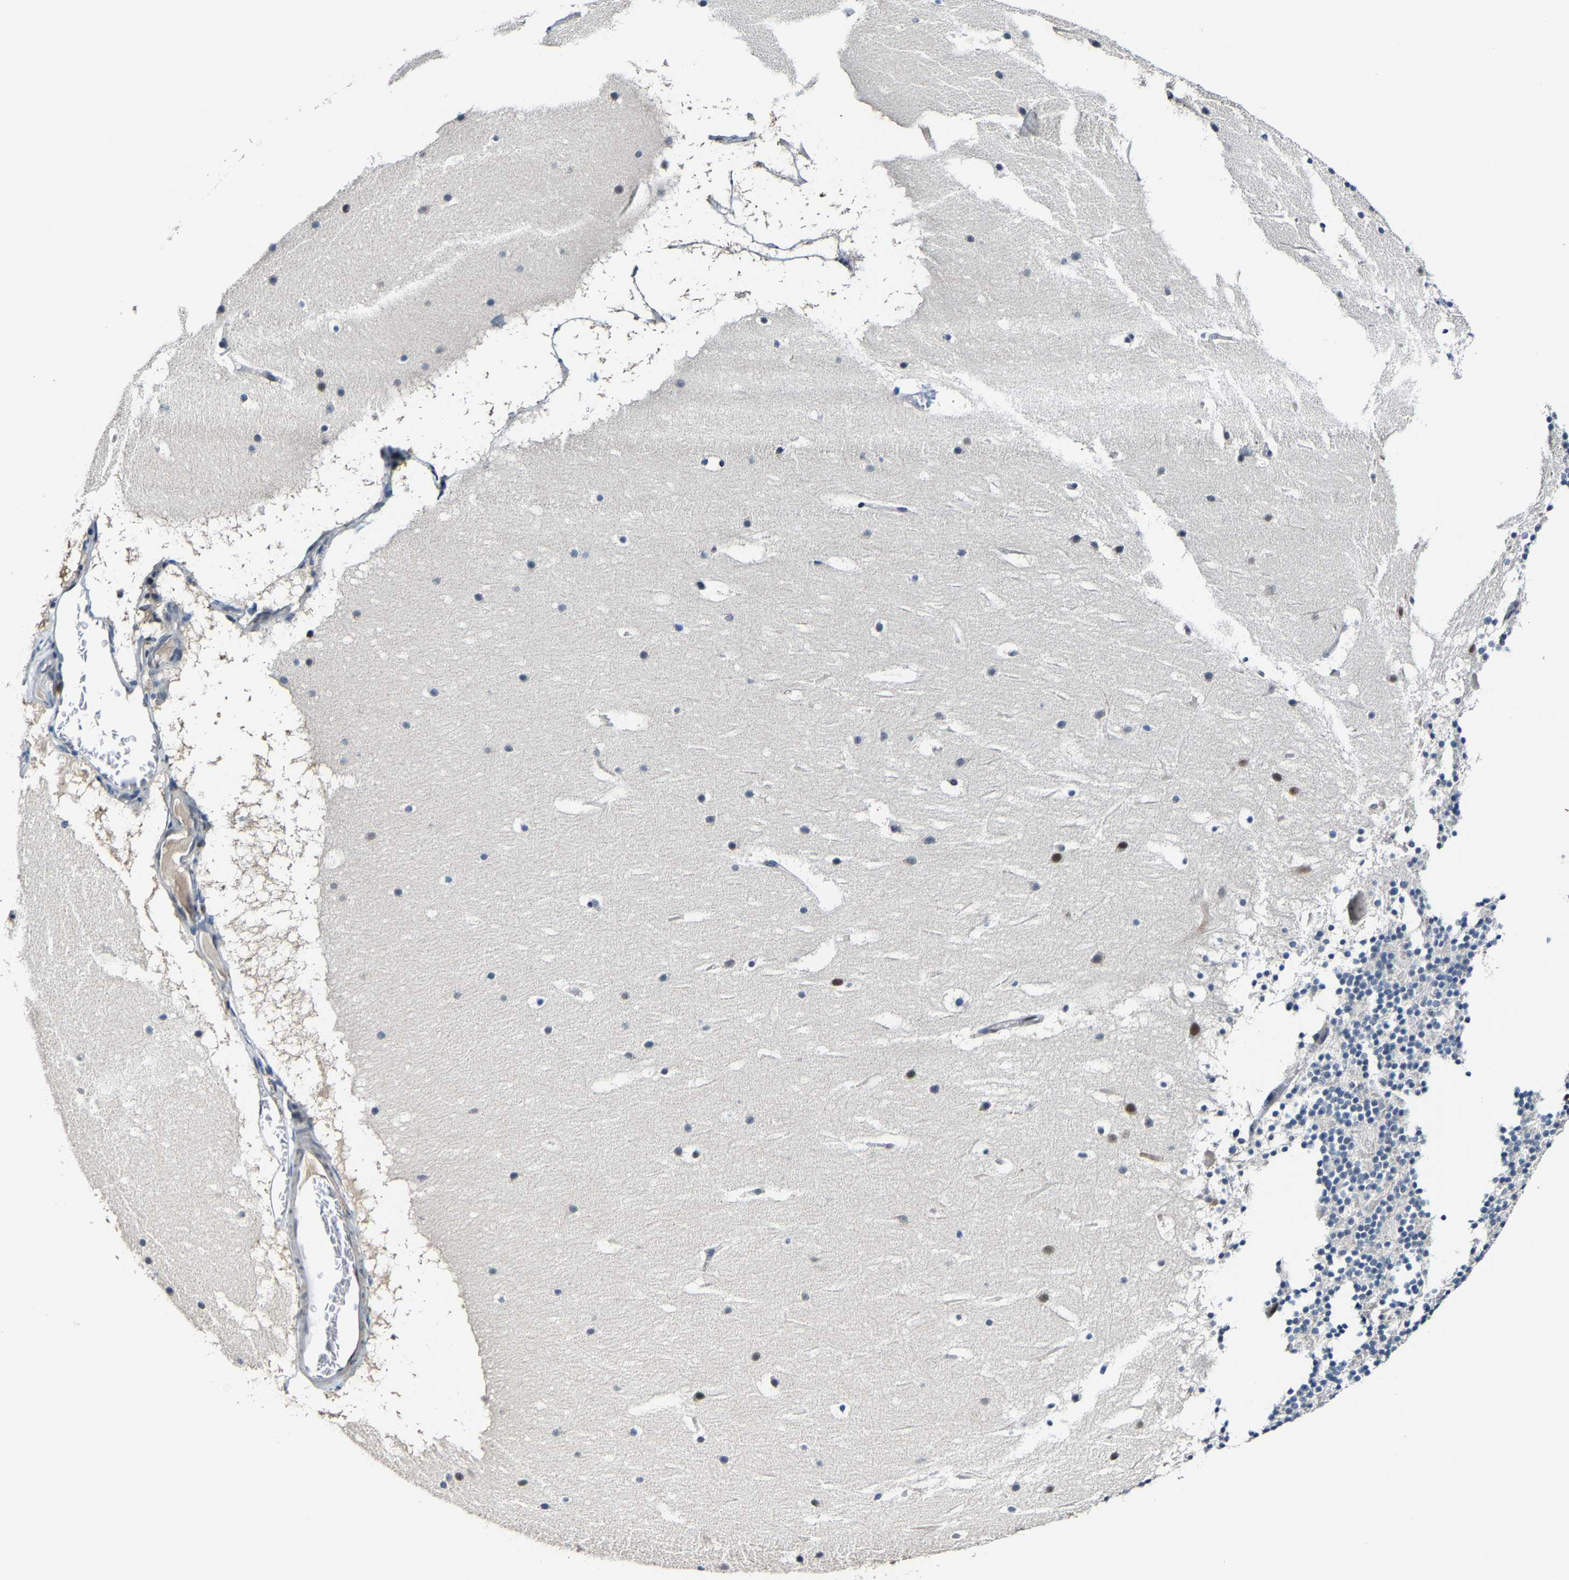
{"staining": {"intensity": "negative", "quantity": "none", "location": "none"}, "tissue": "cerebellum", "cell_type": "Cells in granular layer", "image_type": "normal", "snomed": [{"axis": "morphology", "description": "Normal tissue, NOS"}, {"axis": "topography", "description": "Cerebellum"}], "caption": "The histopathology image exhibits no staining of cells in granular layer in normal cerebellum.", "gene": "METTL1", "patient": {"sex": "male", "age": 45}}